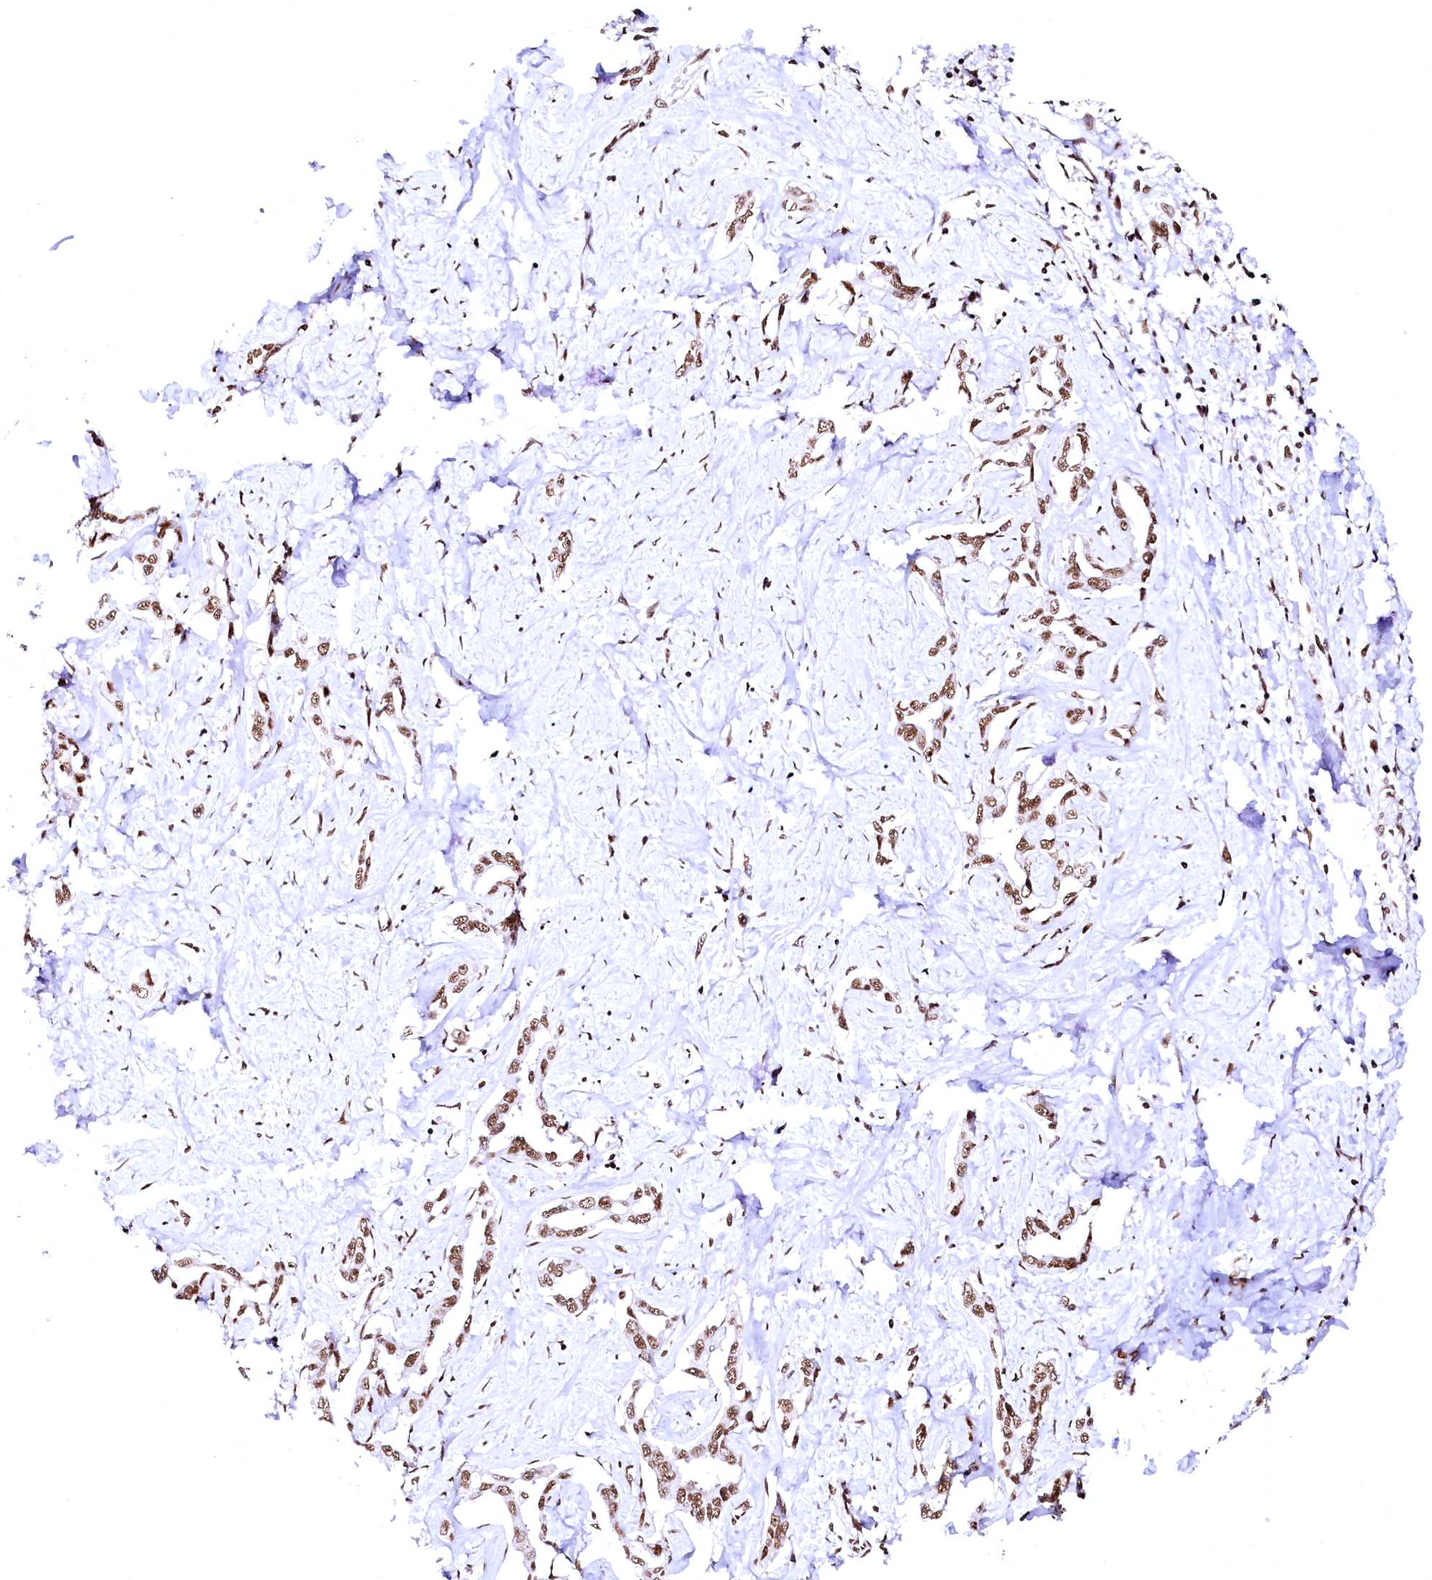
{"staining": {"intensity": "moderate", "quantity": ">75%", "location": "nuclear"}, "tissue": "liver cancer", "cell_type": "Tumor cells", "image_type": "cancer", "snomed": [{"axis": "morphology", "description": "Cholangiocarcinoma"}, {"axis": "topography", "description": "Liver"}], "caption": "High-power microscopy captured an immunohistochemistry (IHC) image of liver cancer, revealing moderate nuclear positivity in approximately >75% of tumor cells. (DAB (3,3'-diaminobenzidine) = brown stain, brightfield microscopy at high magnification).", "gene": "CPSF6", "patient": {"sex": "male", "age": 59}}